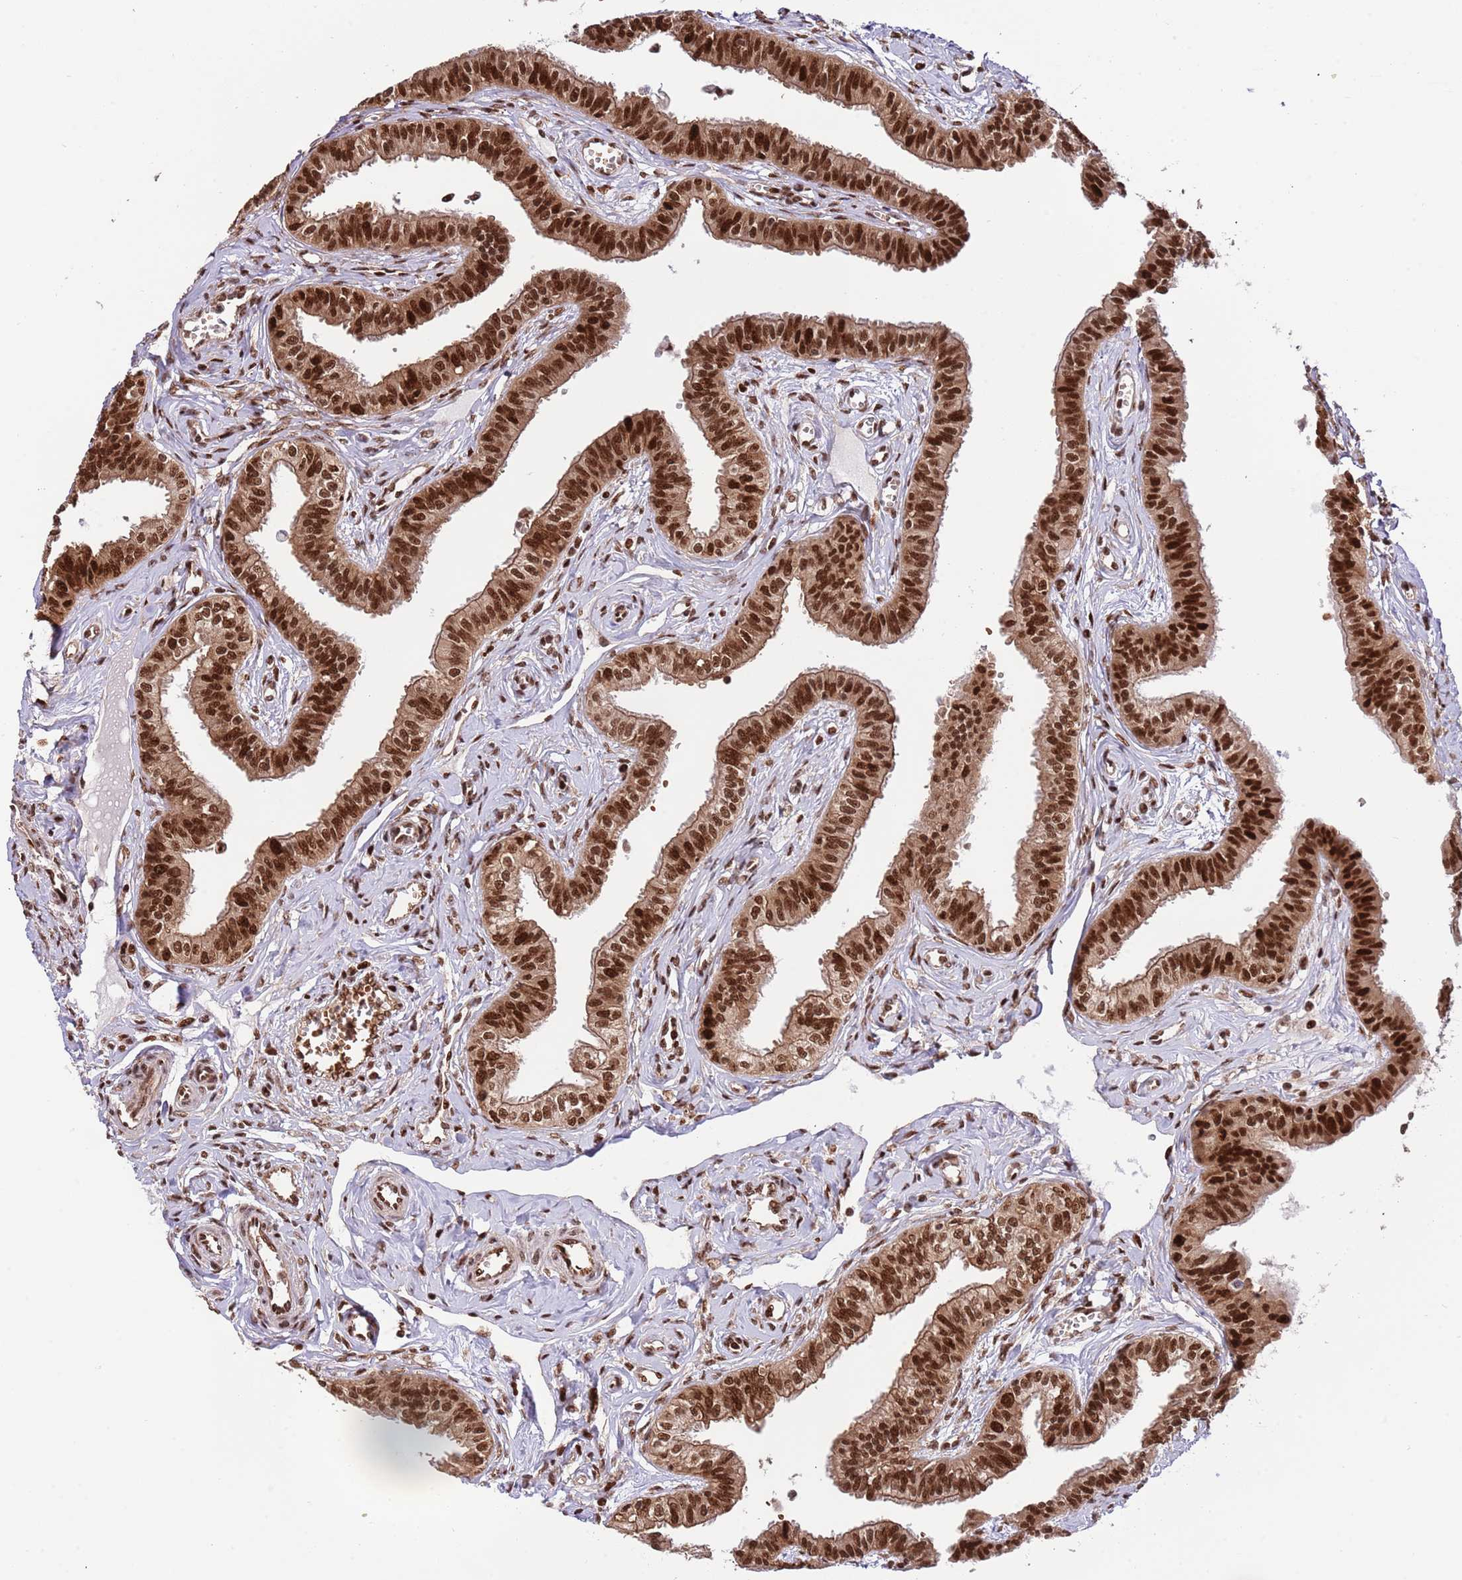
{"staining": {"intensity": "strong", "quantity": ">75%", "location": "cytoplasmic/membranous,nuclear"}, "tissue": "fallopian tube", "cell_type": "Glandular cells", "image_type": "normal", "snomed": [{"axis": "morphology", "description": "Normal tissue, NOS"}, {"axis": "morphology", "description": "Carcinoma, NOS"}, {"axis": "topography", "description": "Fallopian tube"}, {"axis": "topography", "description": "Ovary"}], "caption": "DAB (3,3'-diaminobenzidine) immunohistochemical staining of unremarkable human fallopian tube displays strong cytoplasmic/membranous,nuclear protein staining in about >75% of glandular cells.", "gene": "RIF1", "patient": {"sex": "female", "age": 59}}